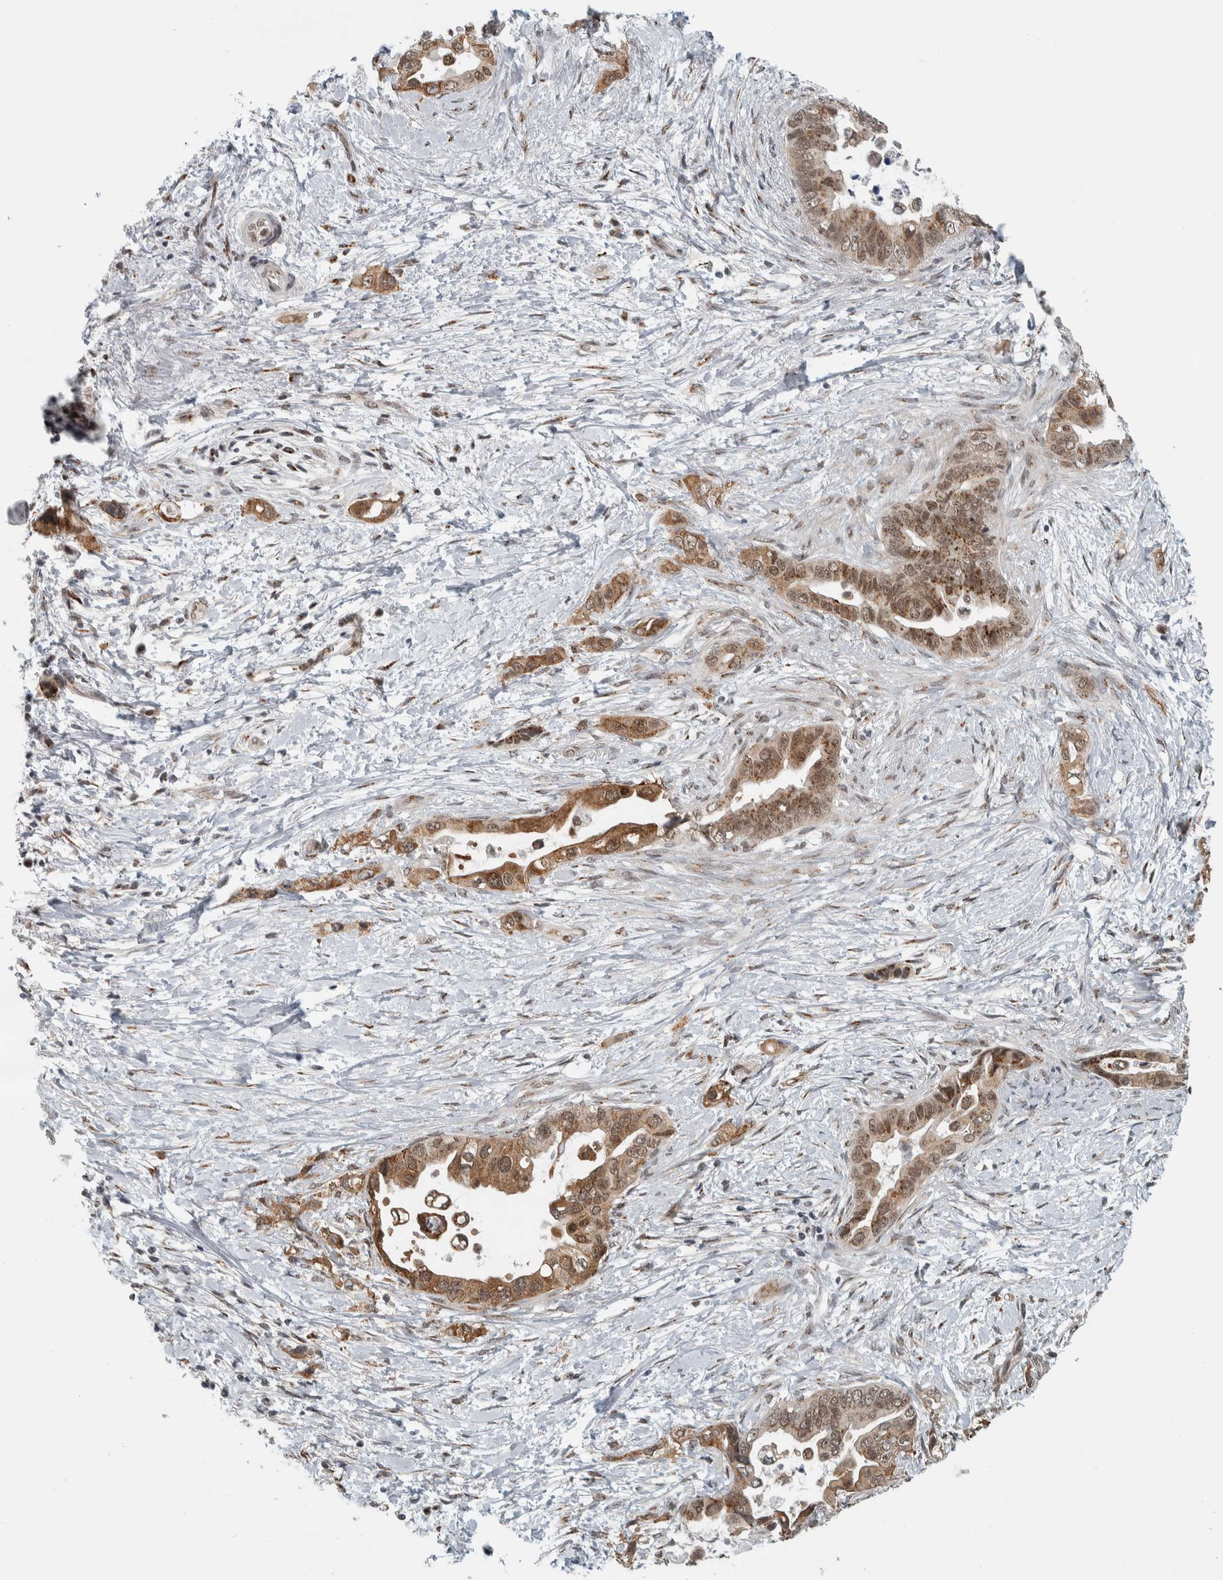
{"staining": {"intensity": "moderate", "quantity": ">75%", "location": "cytoplasmic/membranous,nuclear"}, "tissue": "pancreatic cancer", "cell_type": "Tumor cells", "image_type": "cancer", "snomed": [{"axis": "morphology", "description": "Adenocarcinoma, NOS"}, {"axis": "topography", "description": "Pancreas"}], "caption": "Immunohistochemical staining of pancreatic cancer reveals medium levels of moderate cytoplasmic/membranous and nuclear positivity in approximately >75% of tumor cells.", "gene": "ZMYND8", "patient": {"sex": "female", "age": 56}}